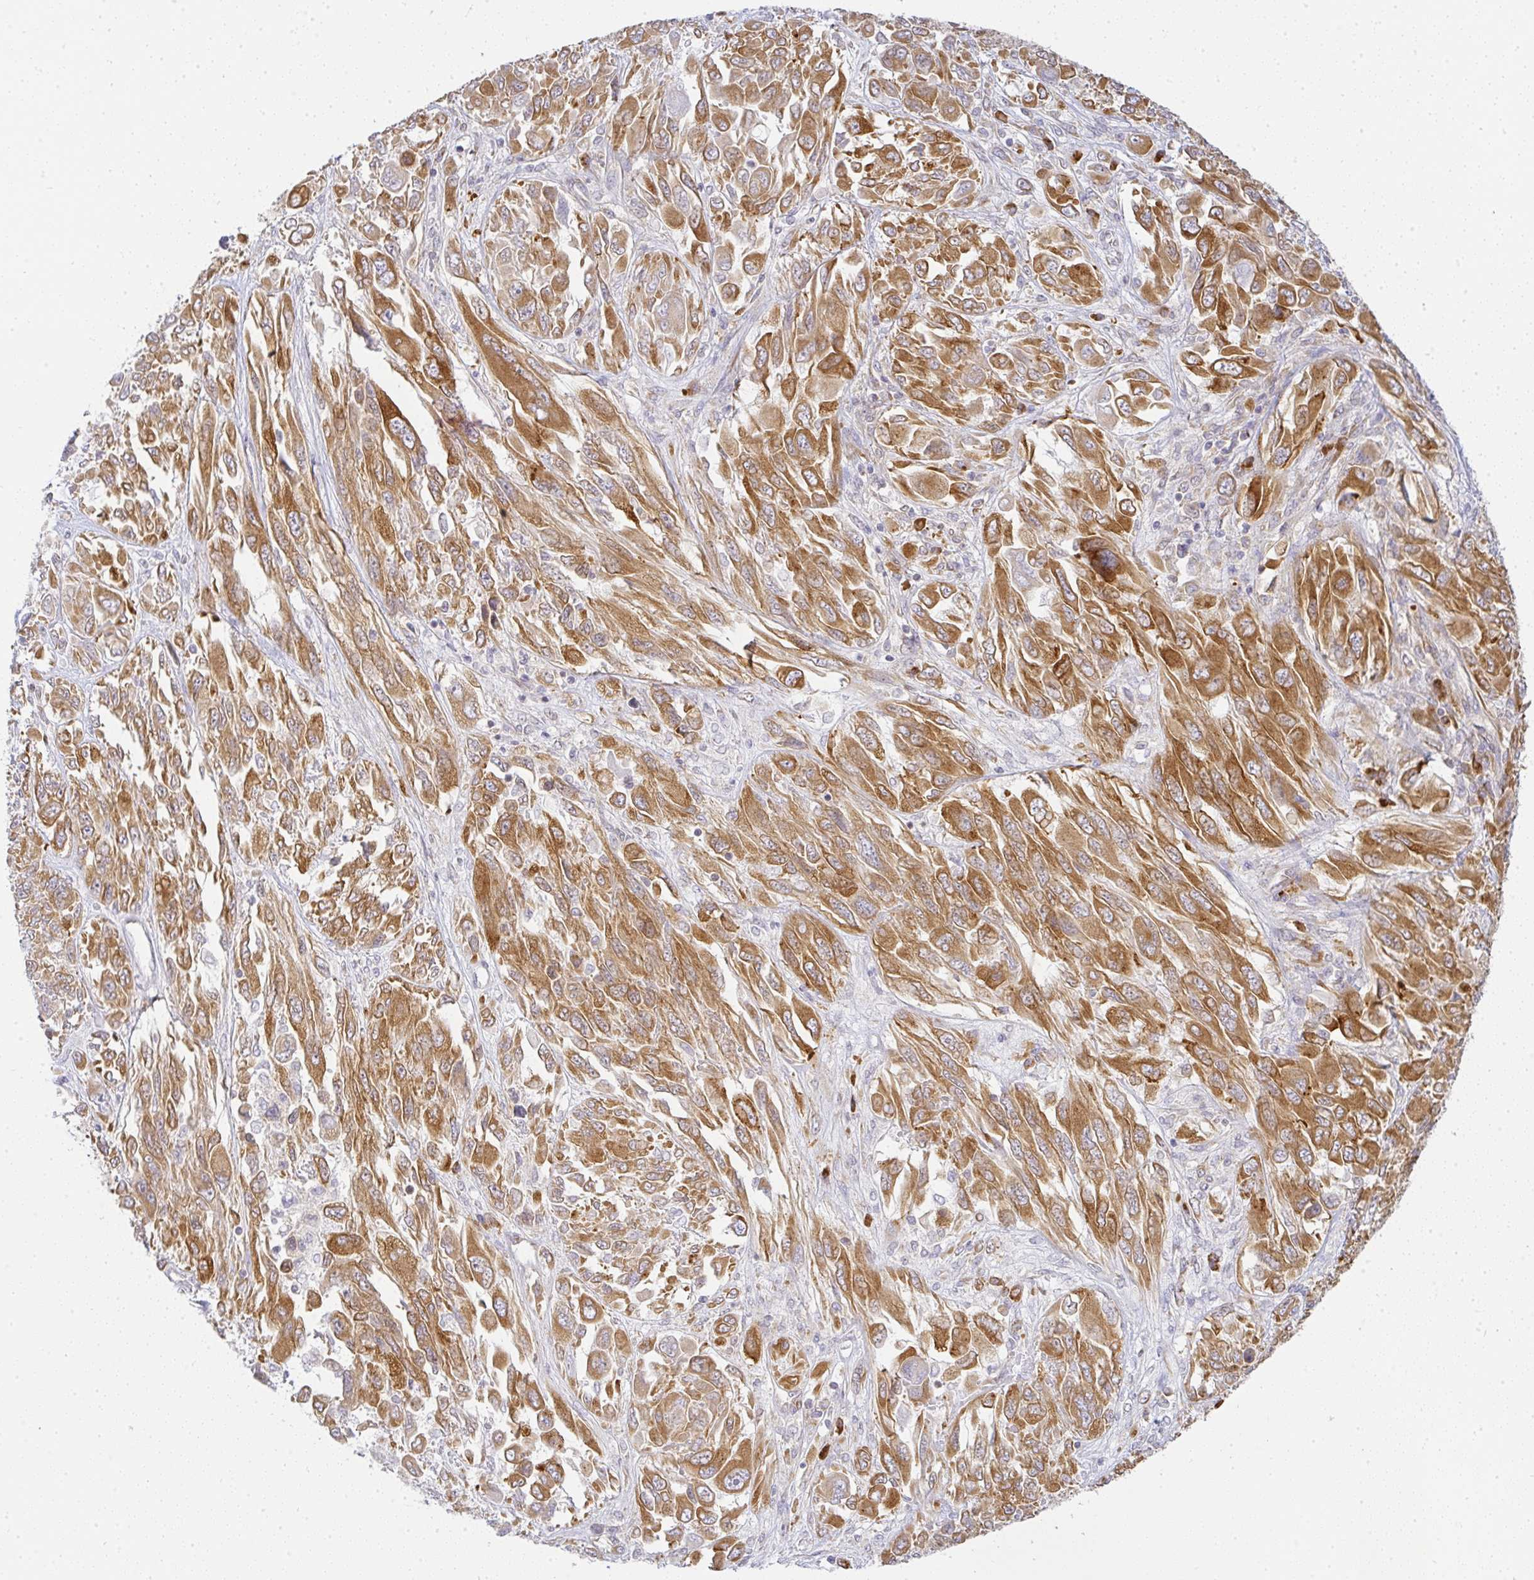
{"staining": {"intensity": "strong", "quantity": ">75%", "location": "cytoplasmic/membranous"}, "tissue": "melanoma", "cell_type": "Tumor cells", "image_type": "cancer", "snomed": [{"axis": "morphology", "description": "Malignant melanoma, NOS"}, {"axis": "topography", "description": "Skin"}], "caption": "High-magnification brightfield microscopy of melanoma stained with DAB (3,3'-diaminobenzidine) (brown) and counterstained with hematoxylin (blue). tumor cells exhibit strong cytoplasmic/membranous expression is seen in about>75% of cells.", "gene": "DERL2", "patient": {"sex": "female", "age": 91}}